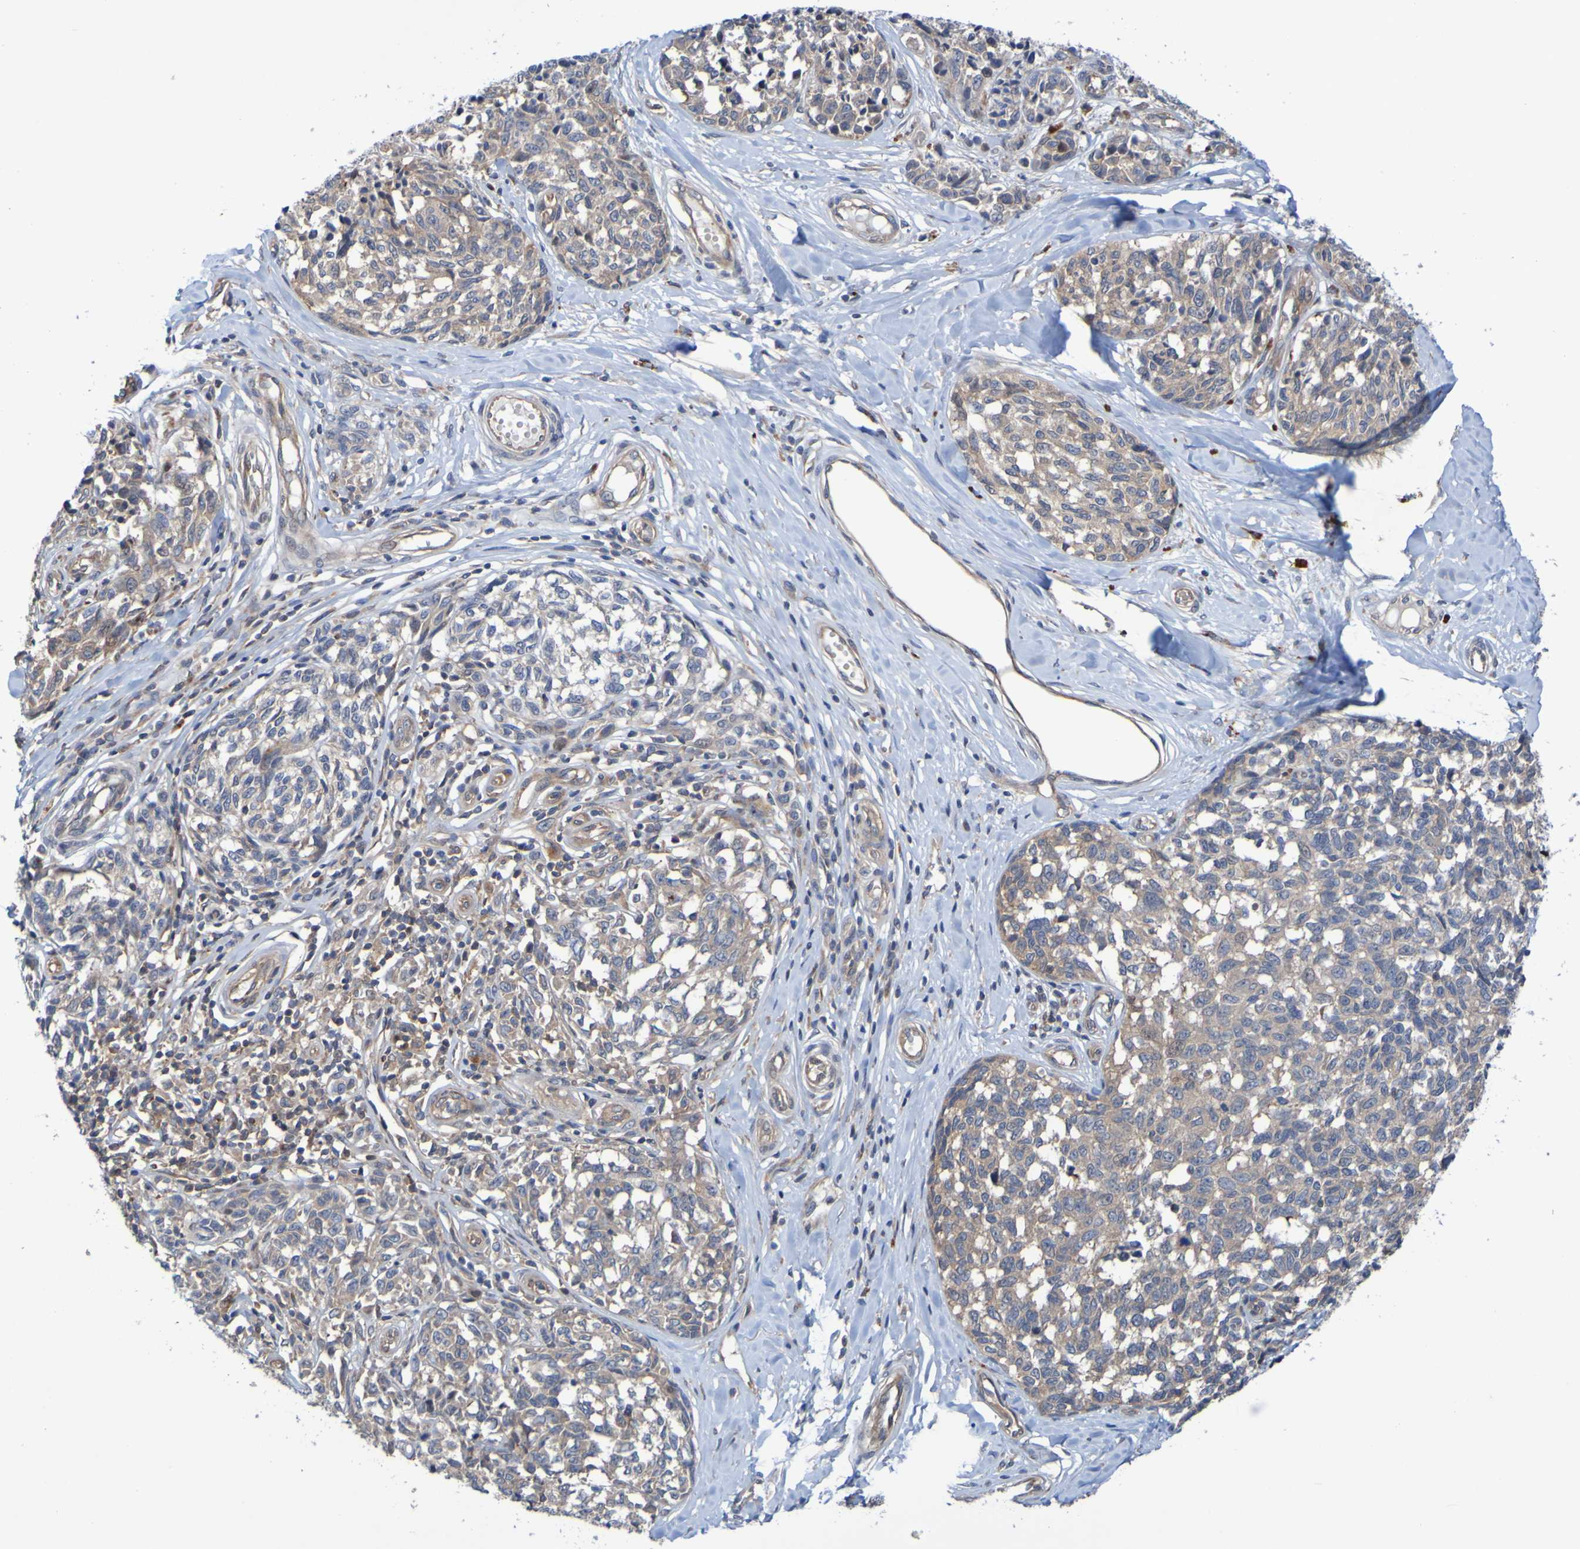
{"staining": {"intensity": "weak", "quantity": ">75%", "location": "cytoplasmic/membranous"}, "tissue": "melanoma", "cell_type": "Tumor cells", "image_type": "cancer", "snomed": [{"axis": "morphology", "description": "Malignant melanoma, NOS"}, {"axis": "topography", "description": "Skin"}], "caption": "High-magnification brightfield microscopy of malignant melanoma stained with DAB (3,3'-diaminobenzidine) (brown) and counterstained with hematoxylin (blue). tumor cells exhibit weak cytoplasmic/membranous staining is present in approximately>75% of cells.", "gene": "SDK1", "patient": {"sex": "female", "age": 64}}